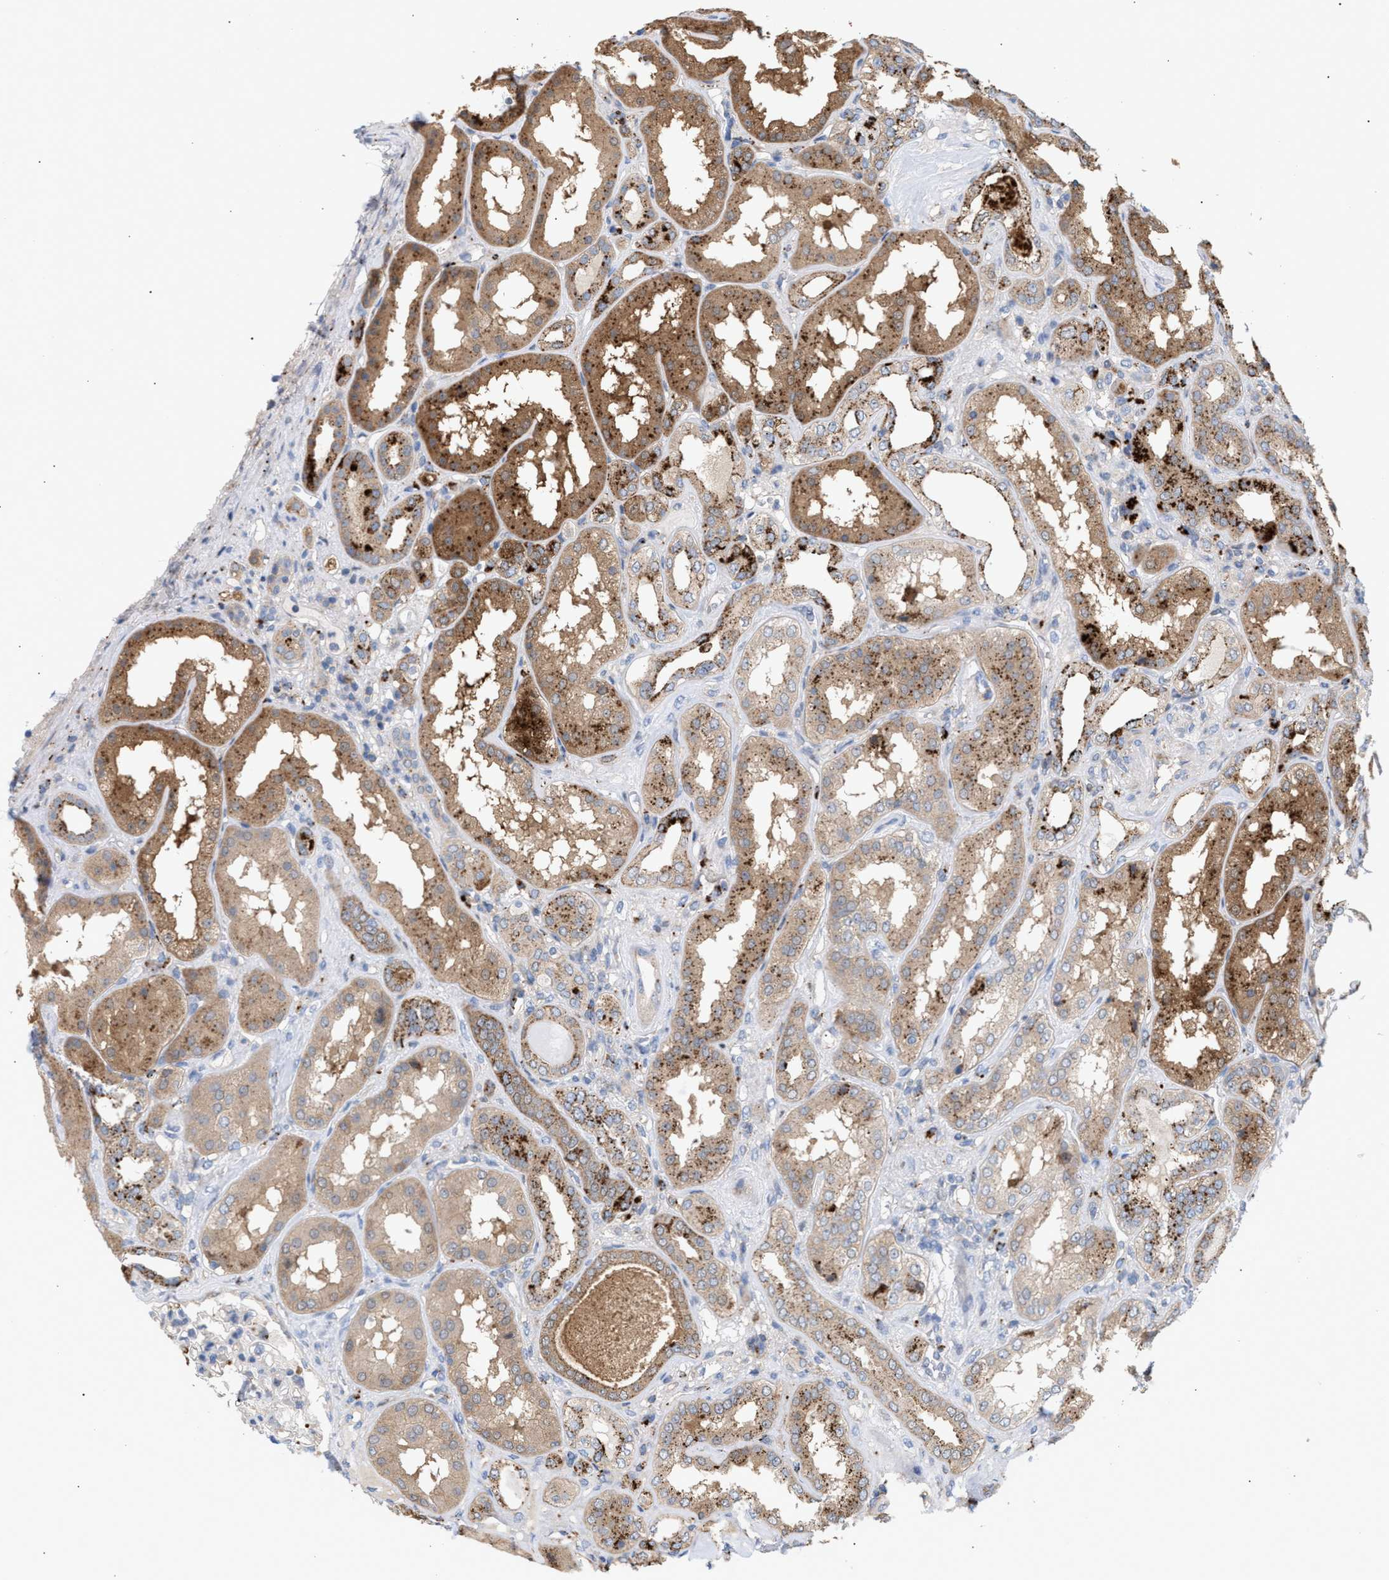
{"staining": {"intensity": "negative", "quantity": "none", "location": "none"}, "tissue": "kidney", "cell_type": "Cells in glomeruli", "image_type": "normal", "snomed": [{"axis": "morphology", "description": "Normal tissue, NOS"}, {"axis": "topography", "description": "Kidney"}], "caption": "Immunohistochemistry photomicrograph of unremarkable kidney: kidney stained with DAB demonstrates no significant protein staining in cells in glomeruli.", "gene": "MBTD1", "patient": {"sex": "female", "age": 56}}